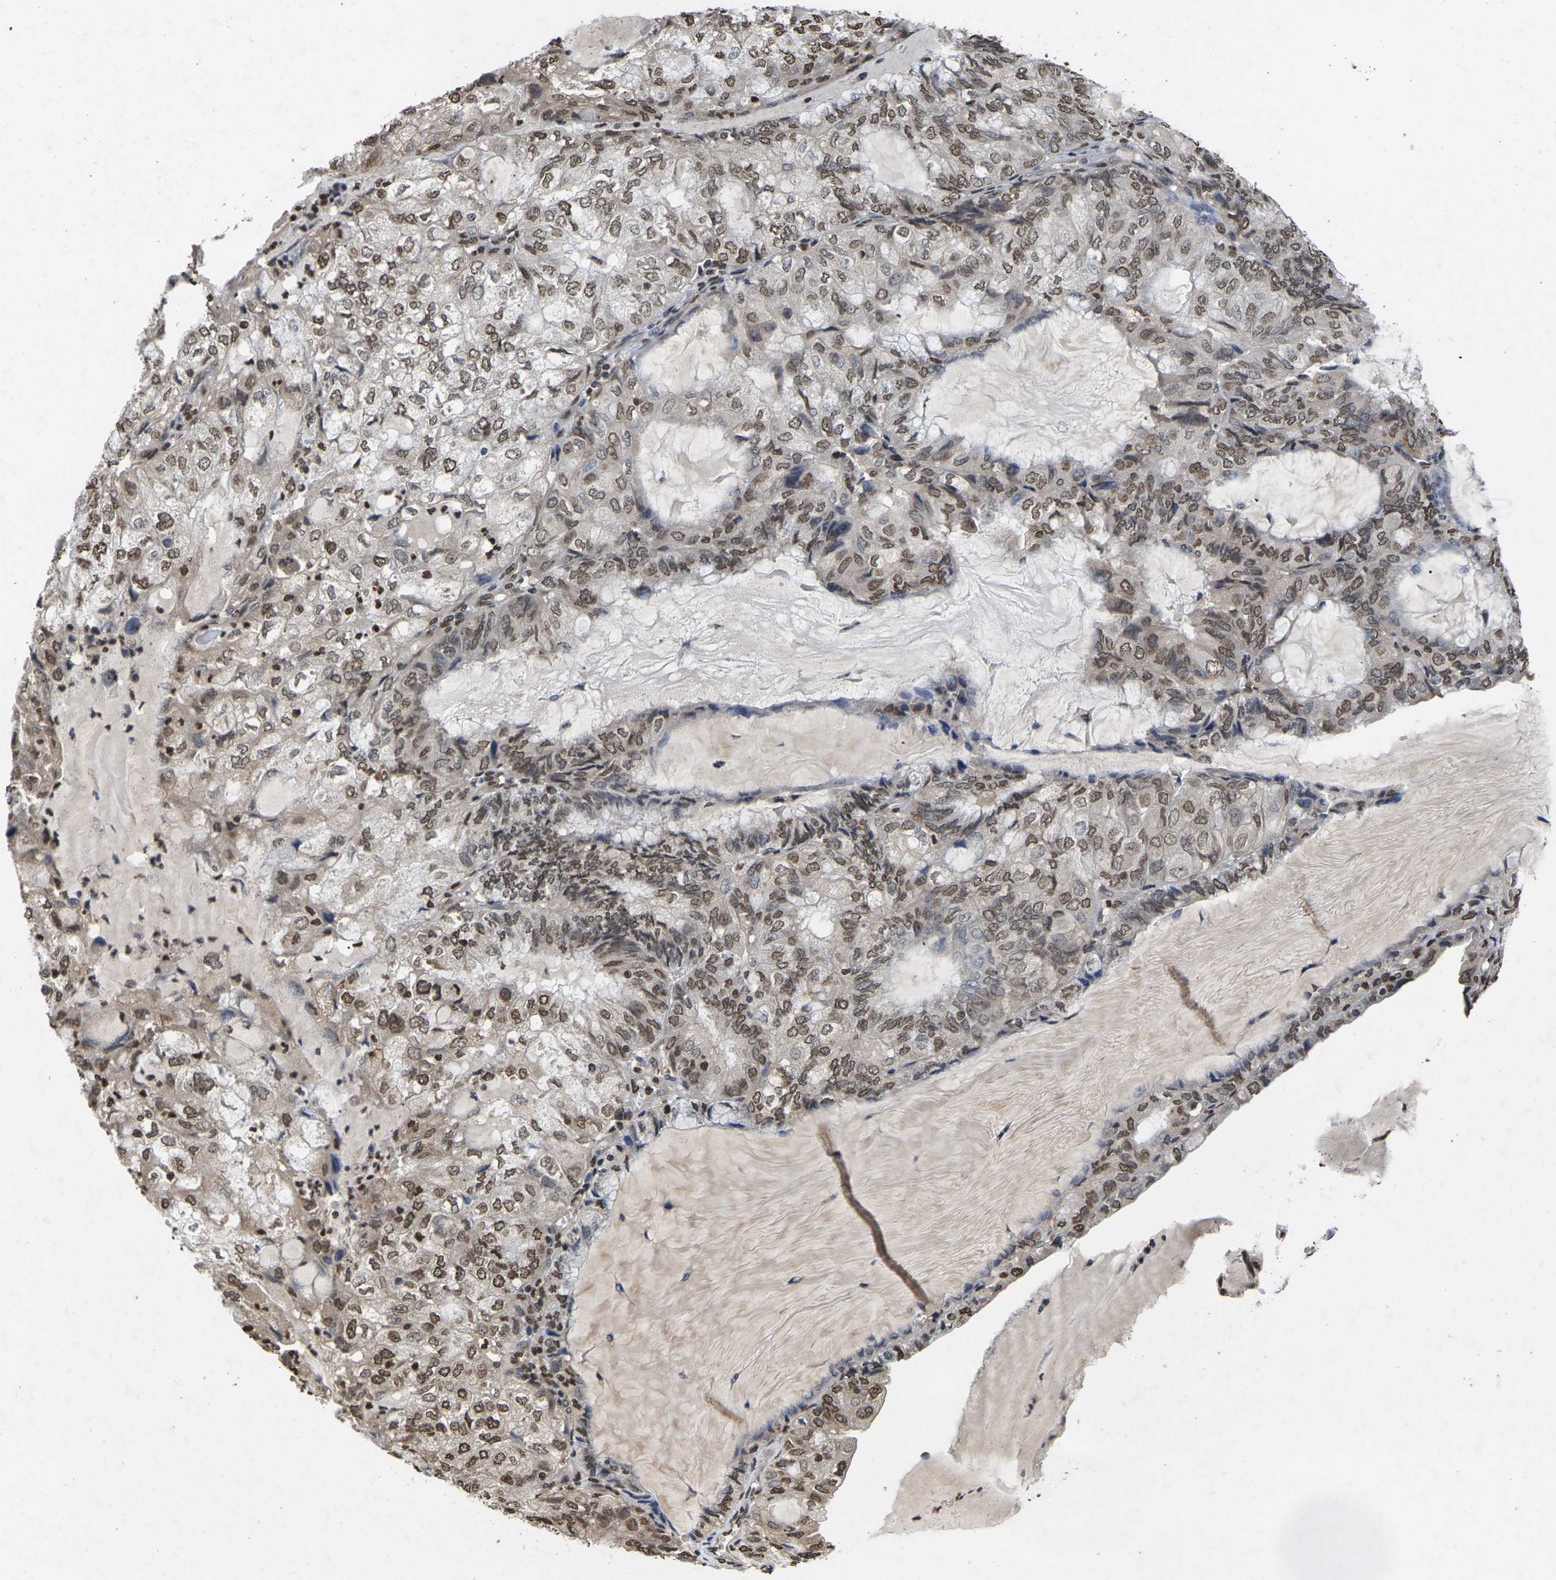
{"staining": {"intensity": "moderate", "quantity": ">75%", "location": "nuclear"}, "tissue": "endometrial cancer", "cell_type": "Tumor cells", "image_type": "cancer", "snomed": [{"axis": "morphology", "description": "Adenocarcinoma, NOS"}, {"axis": "topography", "description": "Endometrium"}], "caption": "The micrograph shows staining of endometrial cancer (adenocarcinoma), revealing moderate nuclear protein positivity (brown color) within tumor cells. Using DAB (3,3'-diaminobenzidine) (brown) and hematoxylin (blue) stains, captured at high magnification using brightfield microscopy.", "gene": "EMSY", "patient": {"sex": "female", "age": 81}}